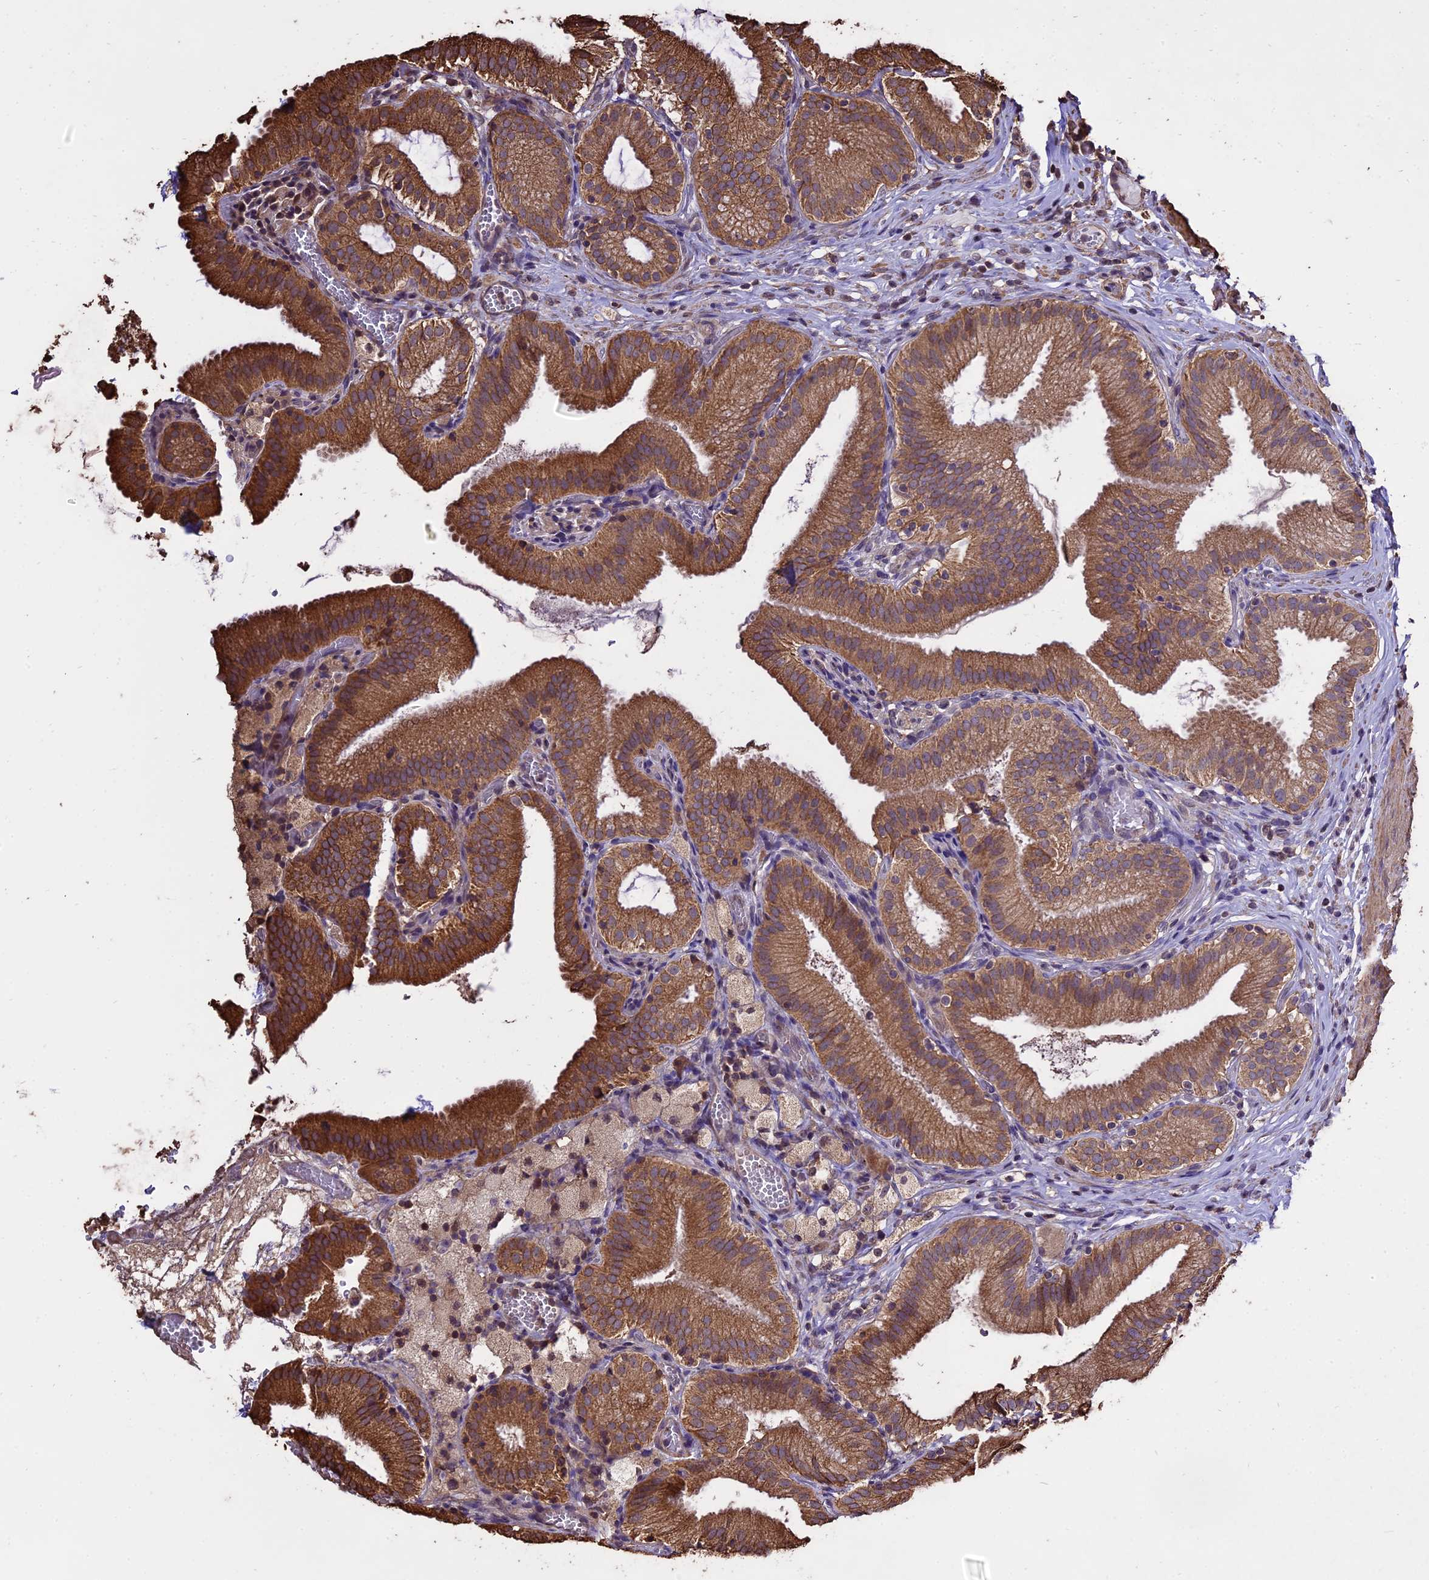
{"staining": {"intensity": "moderate", "quantity": ">75%", "location": "cytoplasmic/membranous"}, "tissue": "gallbladder", "cell_type": "Glandular cells", "image_type": "normal", "snomed": [{"axis": "morphology", "description": "Normal tissue, NOS"}, {"axis": "topography", "description": "Gallbladder"}], "caption": "Immunohistochemistry (IHC) photomicrograph of benign gallbladder: gallbladder stained using immunohistochemistry (IHC) exhibits medium levels of moderate protein expression localized specifically in the cytoplasmic/membranous of glandular cells, appearing as a cytoplasmic/membranous brown color.", "gene": "PGPEP1L", "patient": {"sex": "male", "age": 54}}